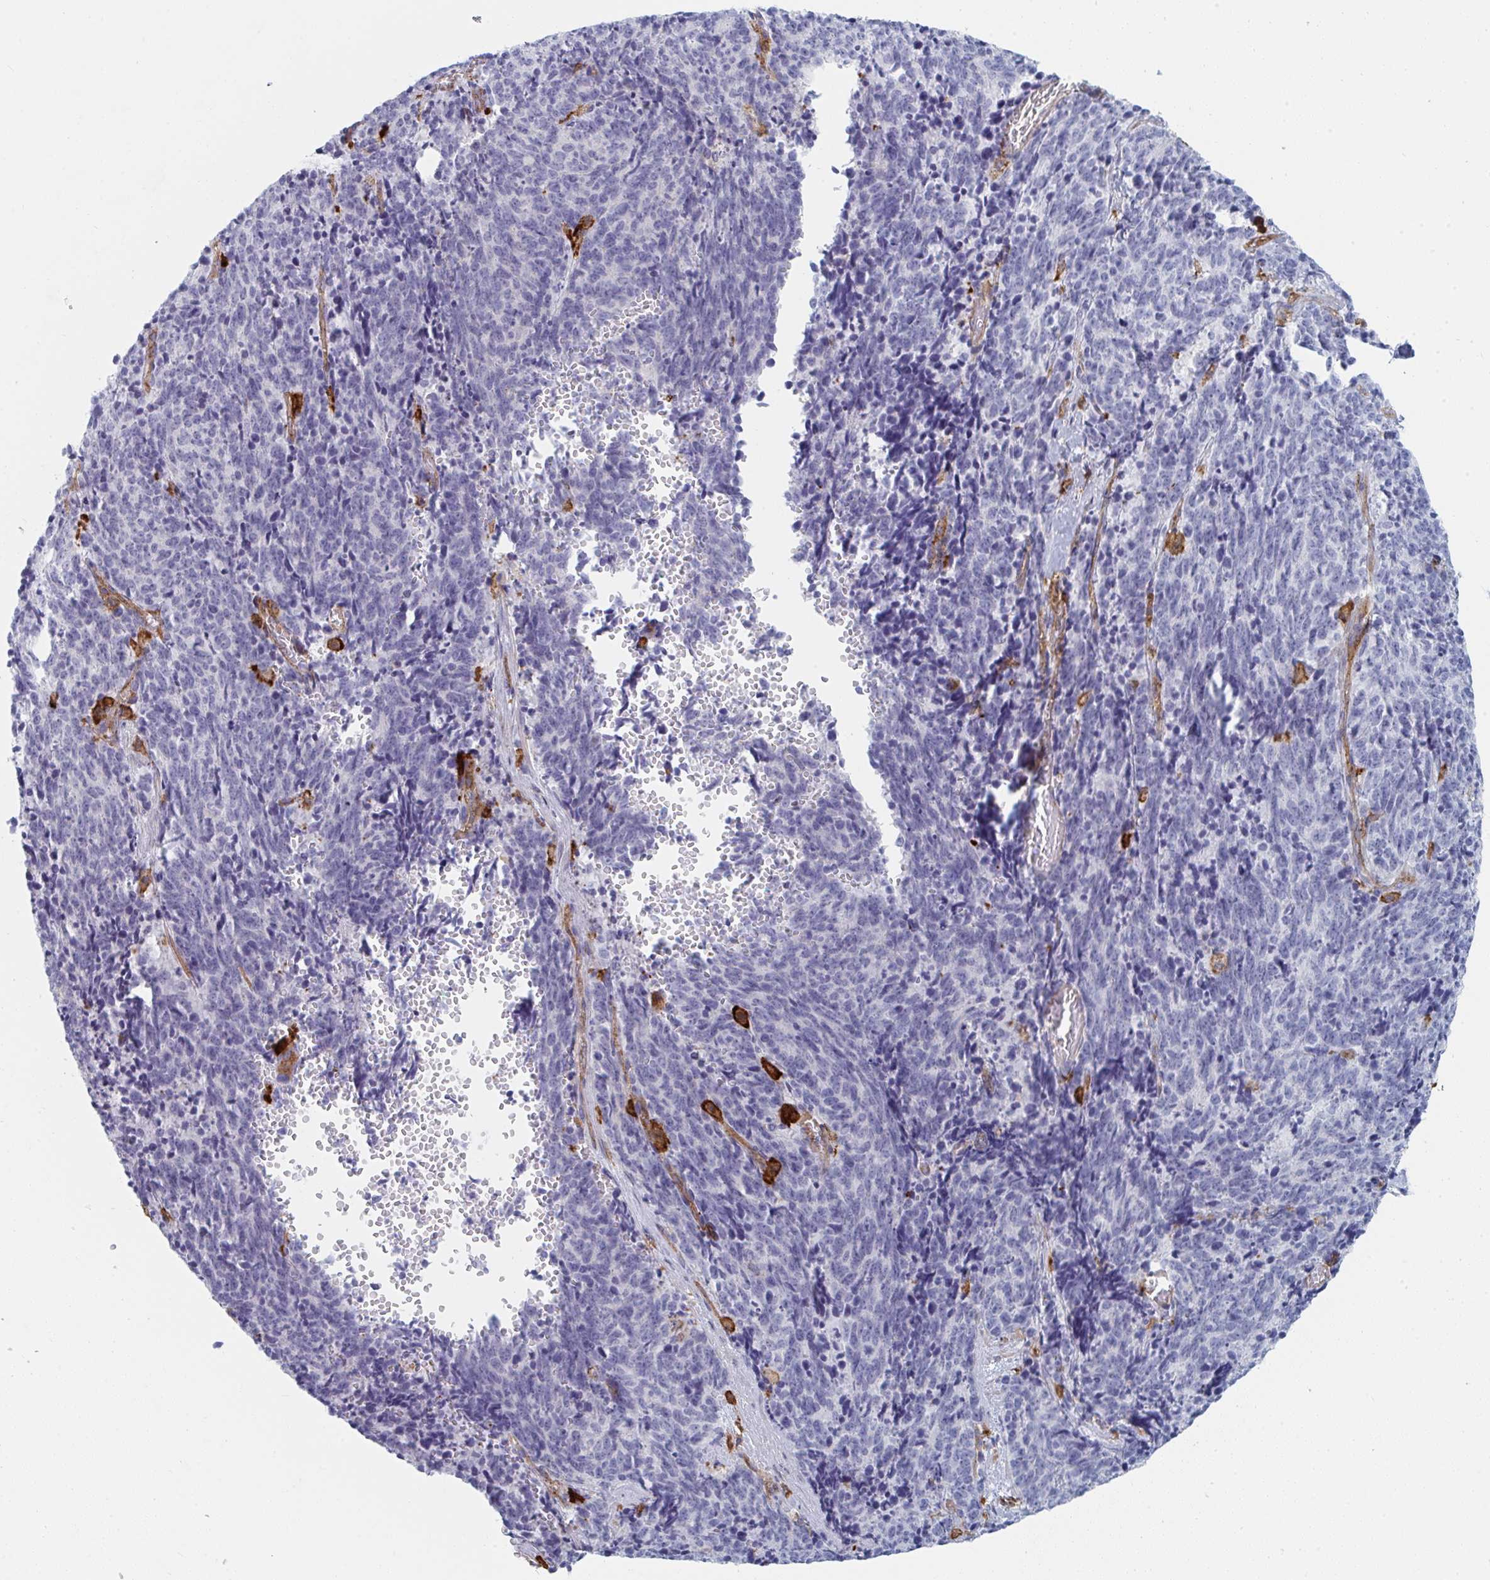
{"staining": {"intensity": "negative", "quantity": "none", "location": "none"}, "tissue": "cervical cancer", "cell_type": "Tumor cells", "image_type": "cancer", "snomed": [{"axis": "morphology", "description": "Squamous cell carcinoma, NOS"}, {"axis": "topography", "description": "Cervix"}], "caption": "Tumor cells show no significant protein staining in cervical squamous cell carcinoma. Brightfield microscopy of IHC stained with DAB (brown) and hematoxylin (blue), captured at high magnification.", "gene": "DAB2", "patient": {"sex": "female", "age": 29}}